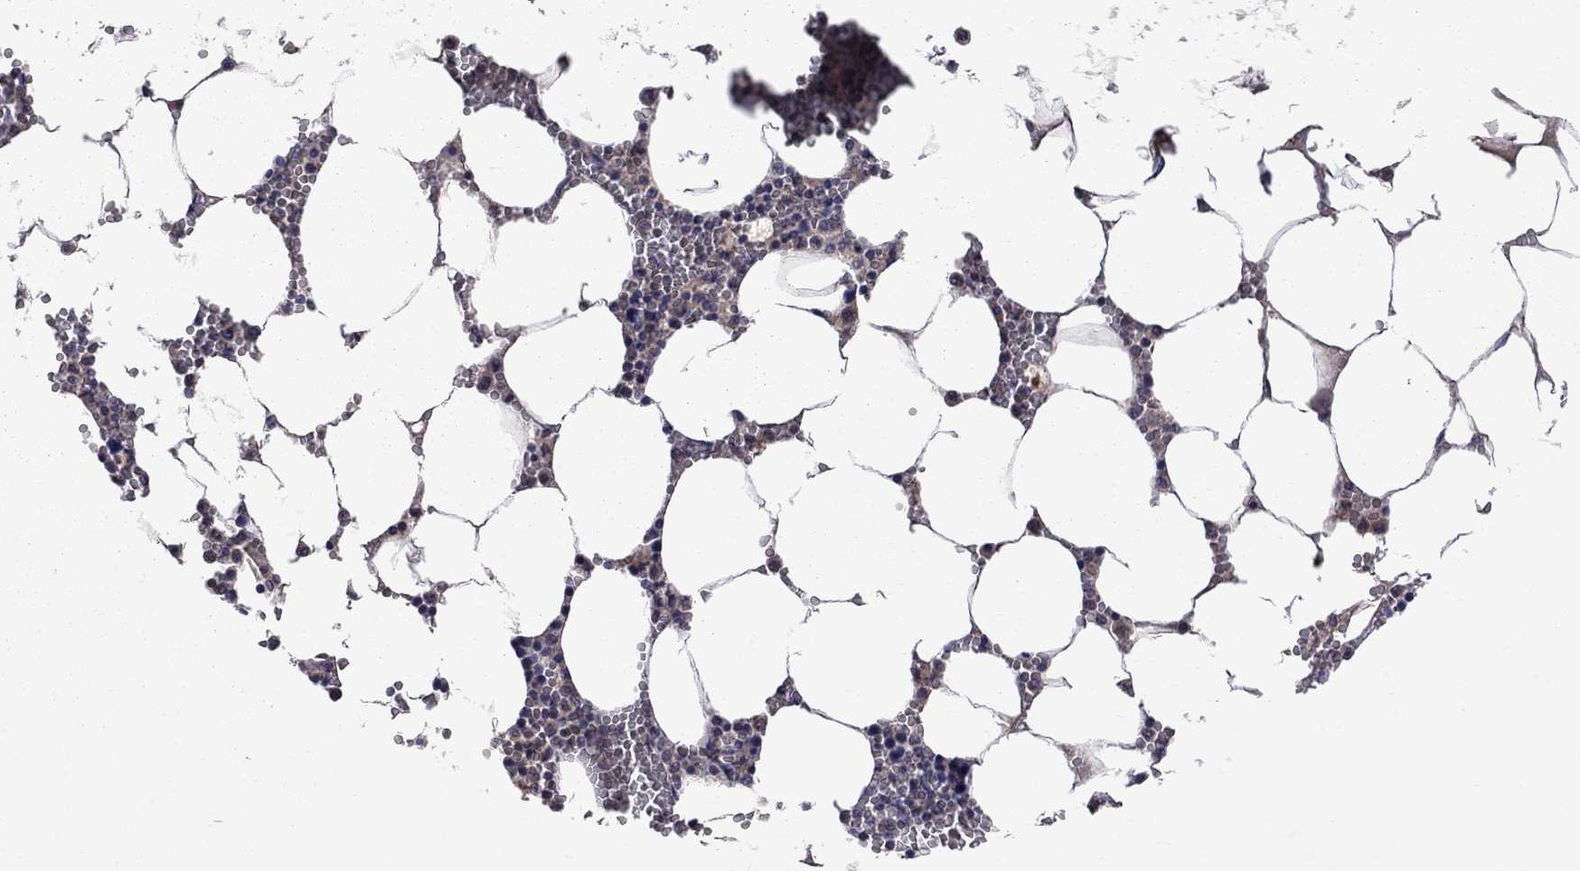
{"staining": {"intensity": "negative", "quantity": "none", "location": "none"}, "tissue": "bone marrow", "cell_type": "Hematopoietic cells", "image_type": "normal", "snomed": [{"axis": "morphology", "description": "Normal tissue, NOS"}, {"axis": "topography", "description": "Bone marrow"}], "caption": "The IHC image has no significant expression in hematopoietic cells of bone marrow.", "gene": "HTR6", "patient": {"sex": "female", "age": 64}}